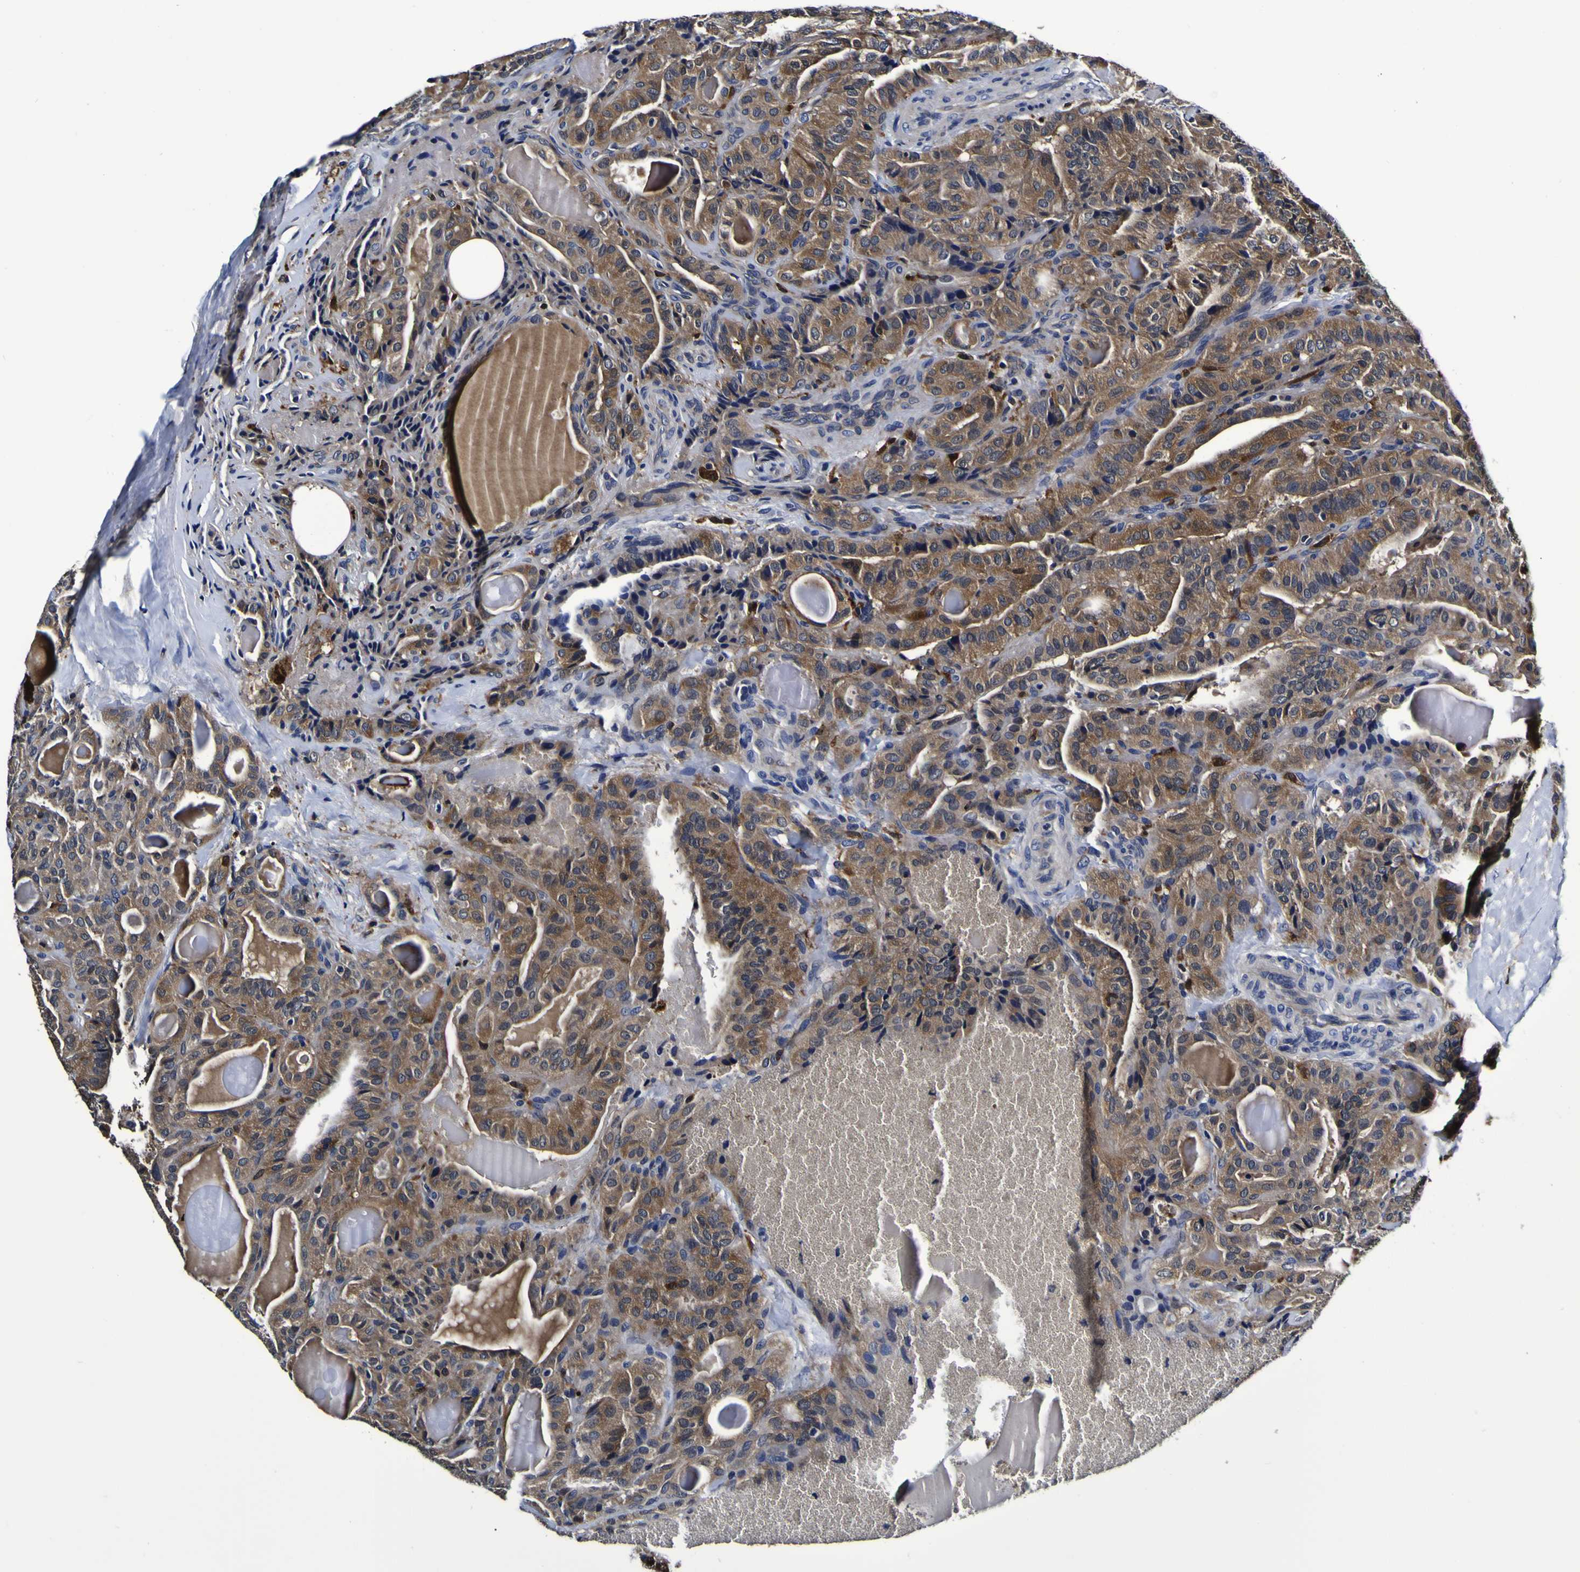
{"staining": {"intensity": "moderate", "quantity": ">75%", "location": "cytoplasmic/membranous"}, "tissue": "thyroid cancer", "cell_type": "Tumor cells", "image_type": "cancer", "snomed": [{"axis": "morphology", "description": "Papillary adenocarcinoma, NOS"}, {"axis": "topography", "description": "Thyroid gland"}], "caption": "Immunohistochemistry micrograph of thyroid papillary adenocarcinoma stained for a protein (brown), which exhibits medium levels of moderate cytoplasmic/membranous staining in about >75% of tumor cells.", "gene": "GPX1", "patient": {"sex": "male", "age": 77}}